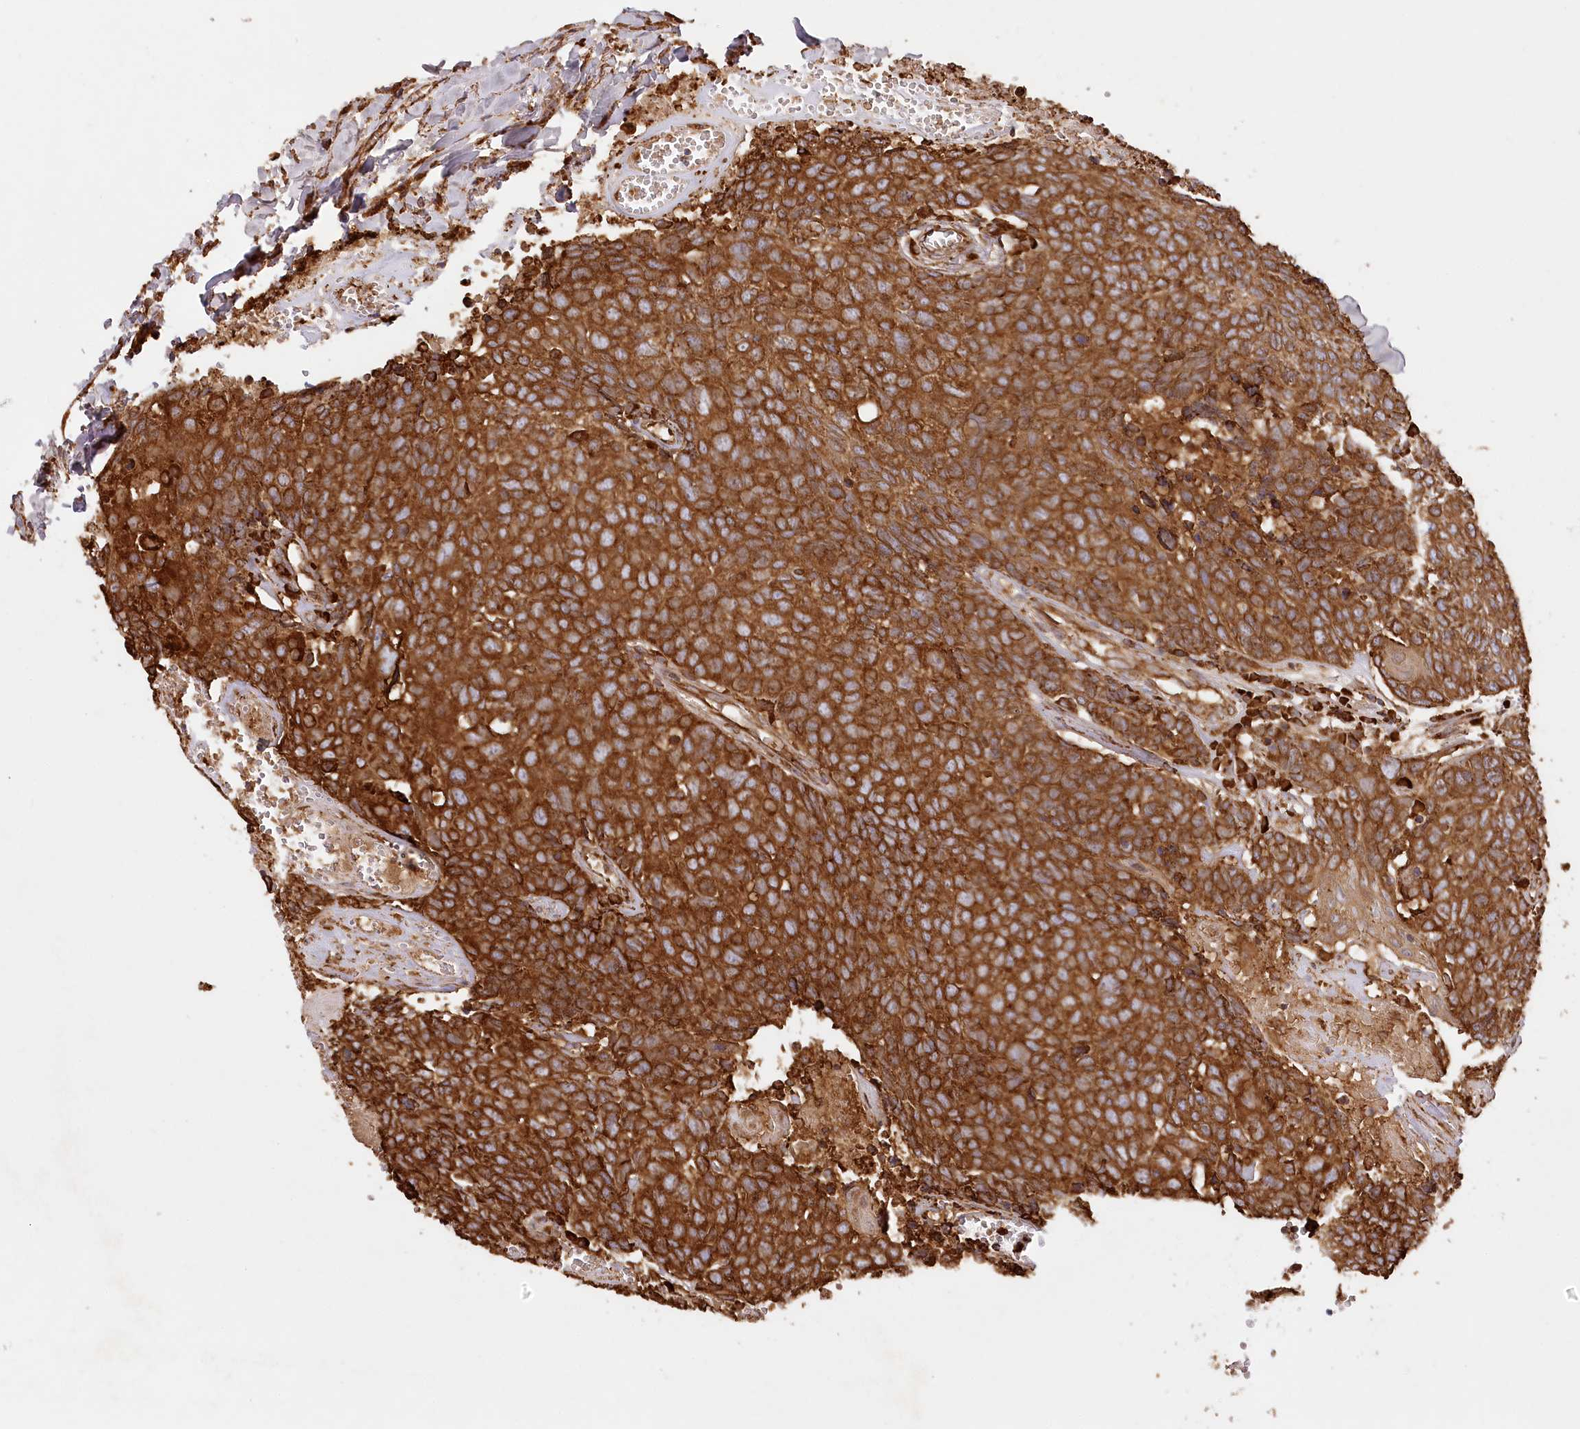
{"staining": {"intensity": "strong", "quantity": ">75%", "location": "cytoplasmic/membranous"}, "tissue": "head and neck cancer", "cell_type": "Tumor cells", "image_type": "cancer", "snomed": [{"axis": "morphology", "description": "Squamous cell carcinoma, NOS"}, {"axis": "topography", "description": "Head-Neck"}], "caption": "About >75% of tumor cells in head and neck cancer reveal strong cytoplasmic/membranous protein staining as visualized by brown immunohistochemical staining.", "gene": "ACAP2", "patient": {"sex": "male", "age": 66}}